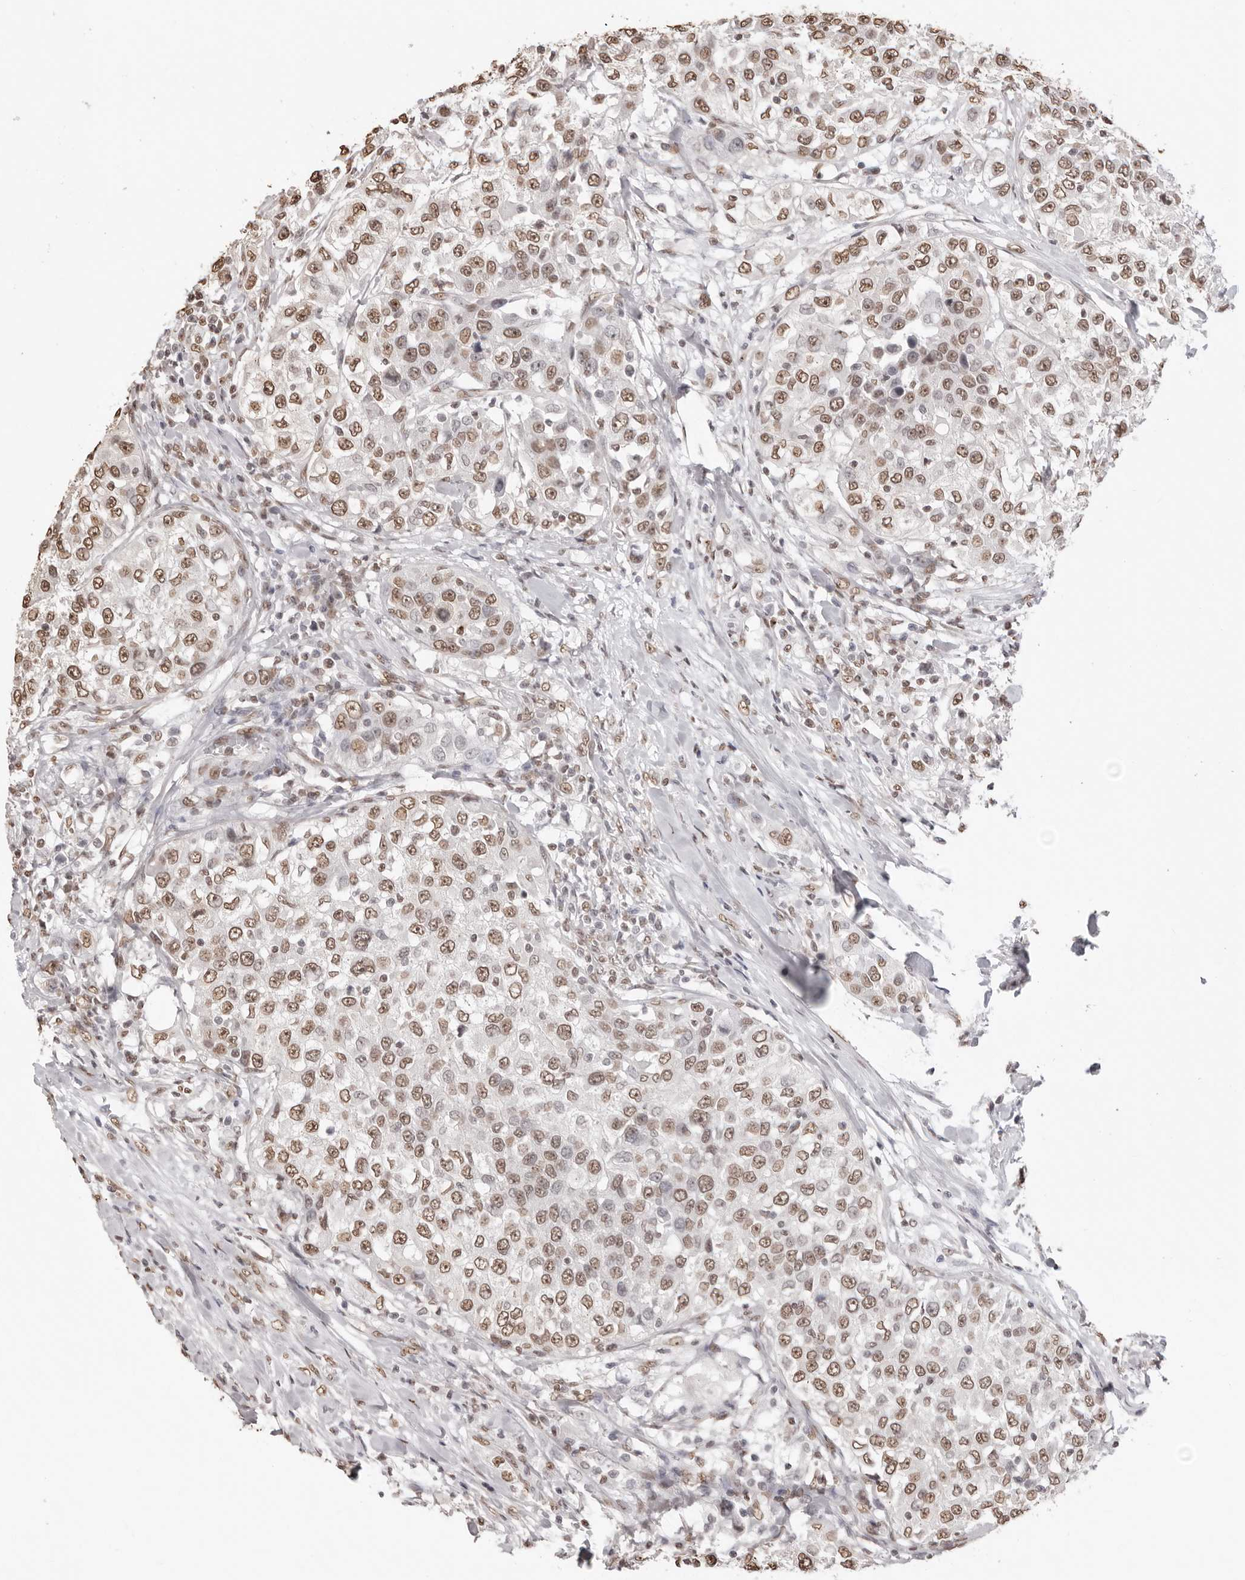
{"staining": {"intensity": "moderate", "quantity": ">75%", "location": "nuclear"}, "tissue": "urothelial cancer", "cell_type": "Tumor cells", "image_type": "cancer", "snomed": [{"axis": "morphology", "description": "Urothelial carcinoma, High grade"}, {"axis": "topography", "description": "Urinary bladder"}], "caption": "Approximately >75% of tumor cells in human urothelial carcinoma (high-grade) exhibit moderate nuclear protein staining as visualized by brown immunohistochemical staining.", "gene": "OLIG3", "patient": {"sex": "female", "age": 80}}